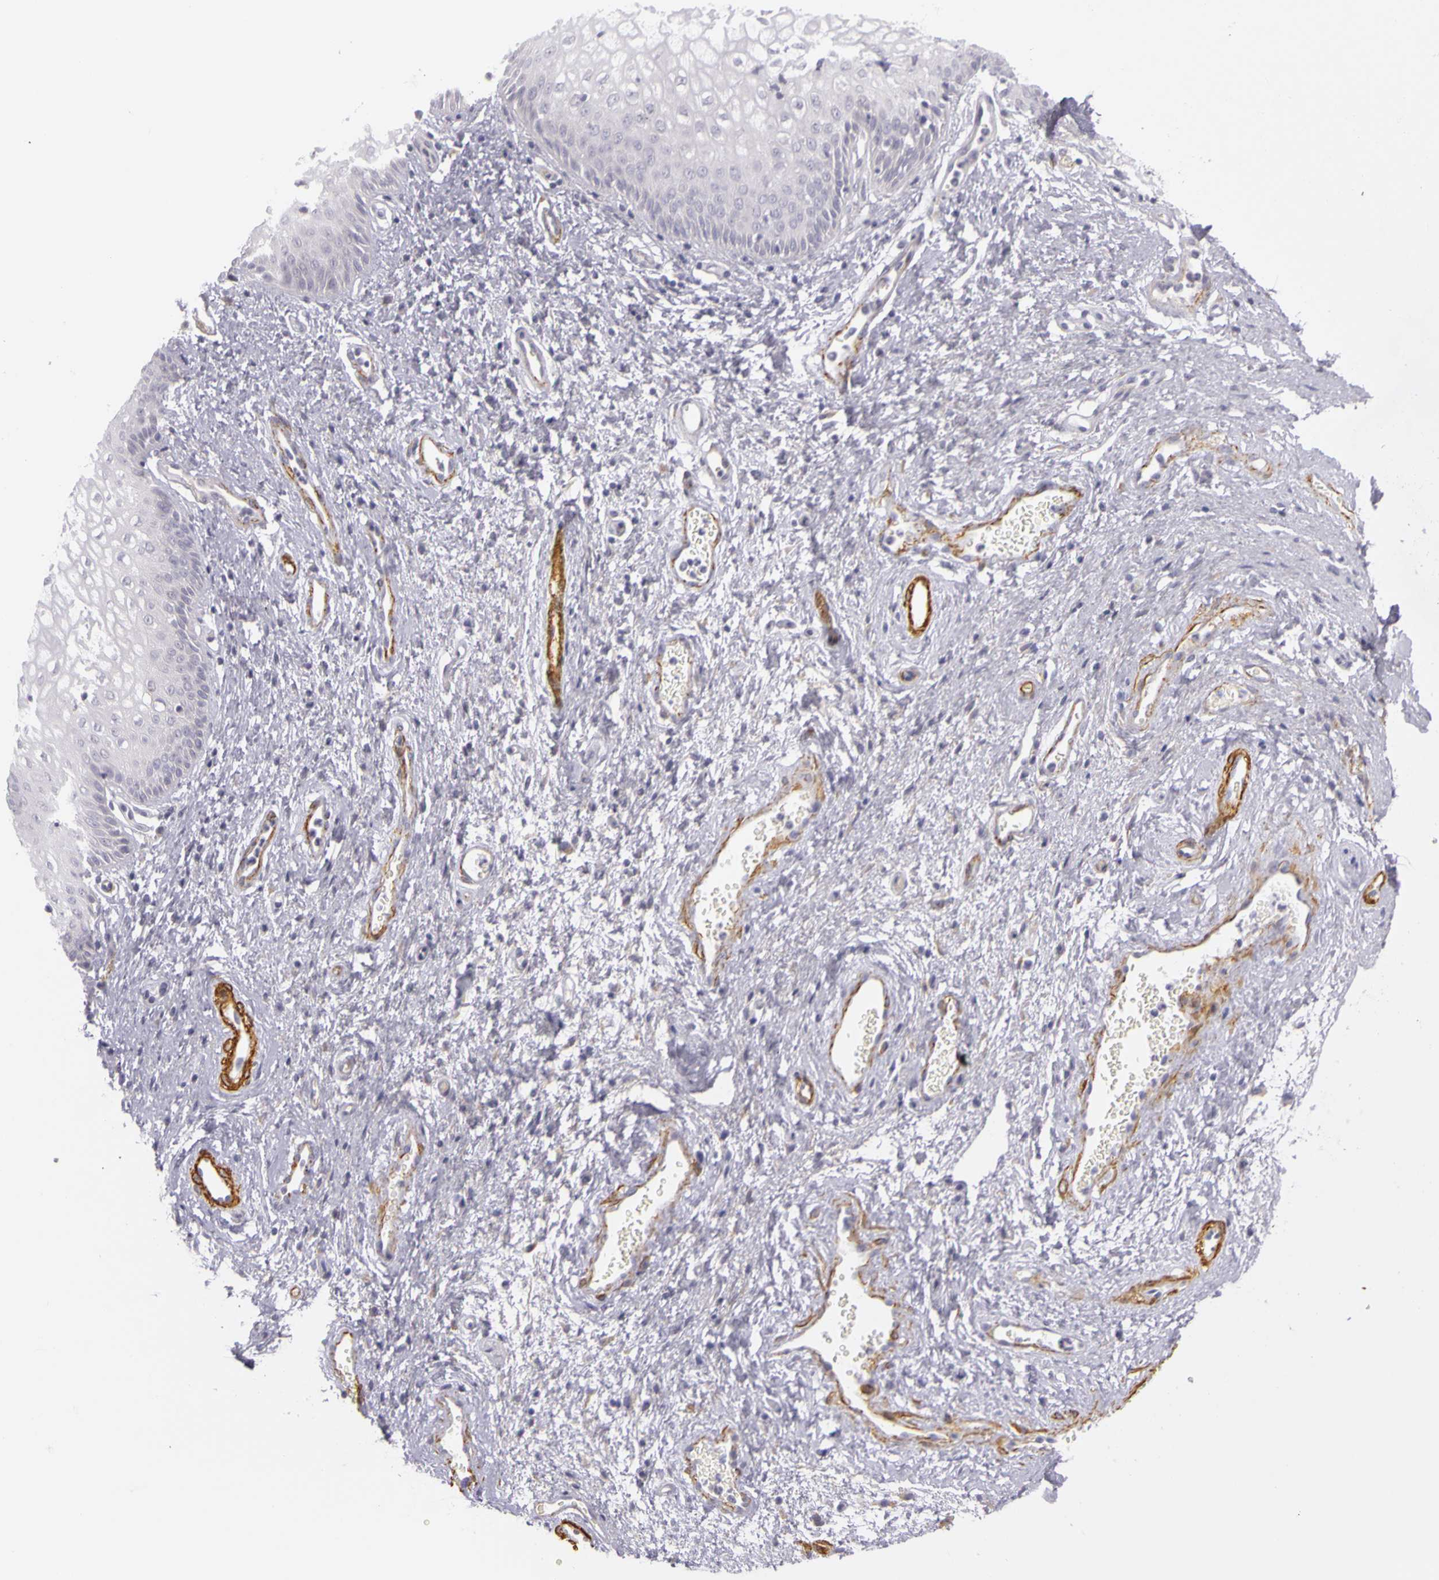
{"staining": {"intensity": "negative", "quantity": "none", "location": "none"}, "tissue": "vagina", "cell_type": "Squamous epithelial cells", "image_type": "normal", "snomed": [{"axis": "morphology", "description": "Normal tissue, NOS"}, {"axis": "topography", "description": "Vagina"}], "caption": "Benign vagina was stained to show a protein in brown. There is no significant positivity in squamous epithelial cells.", "gene": "CNTN2", "patient": {"sex": "female", "age": 34}}